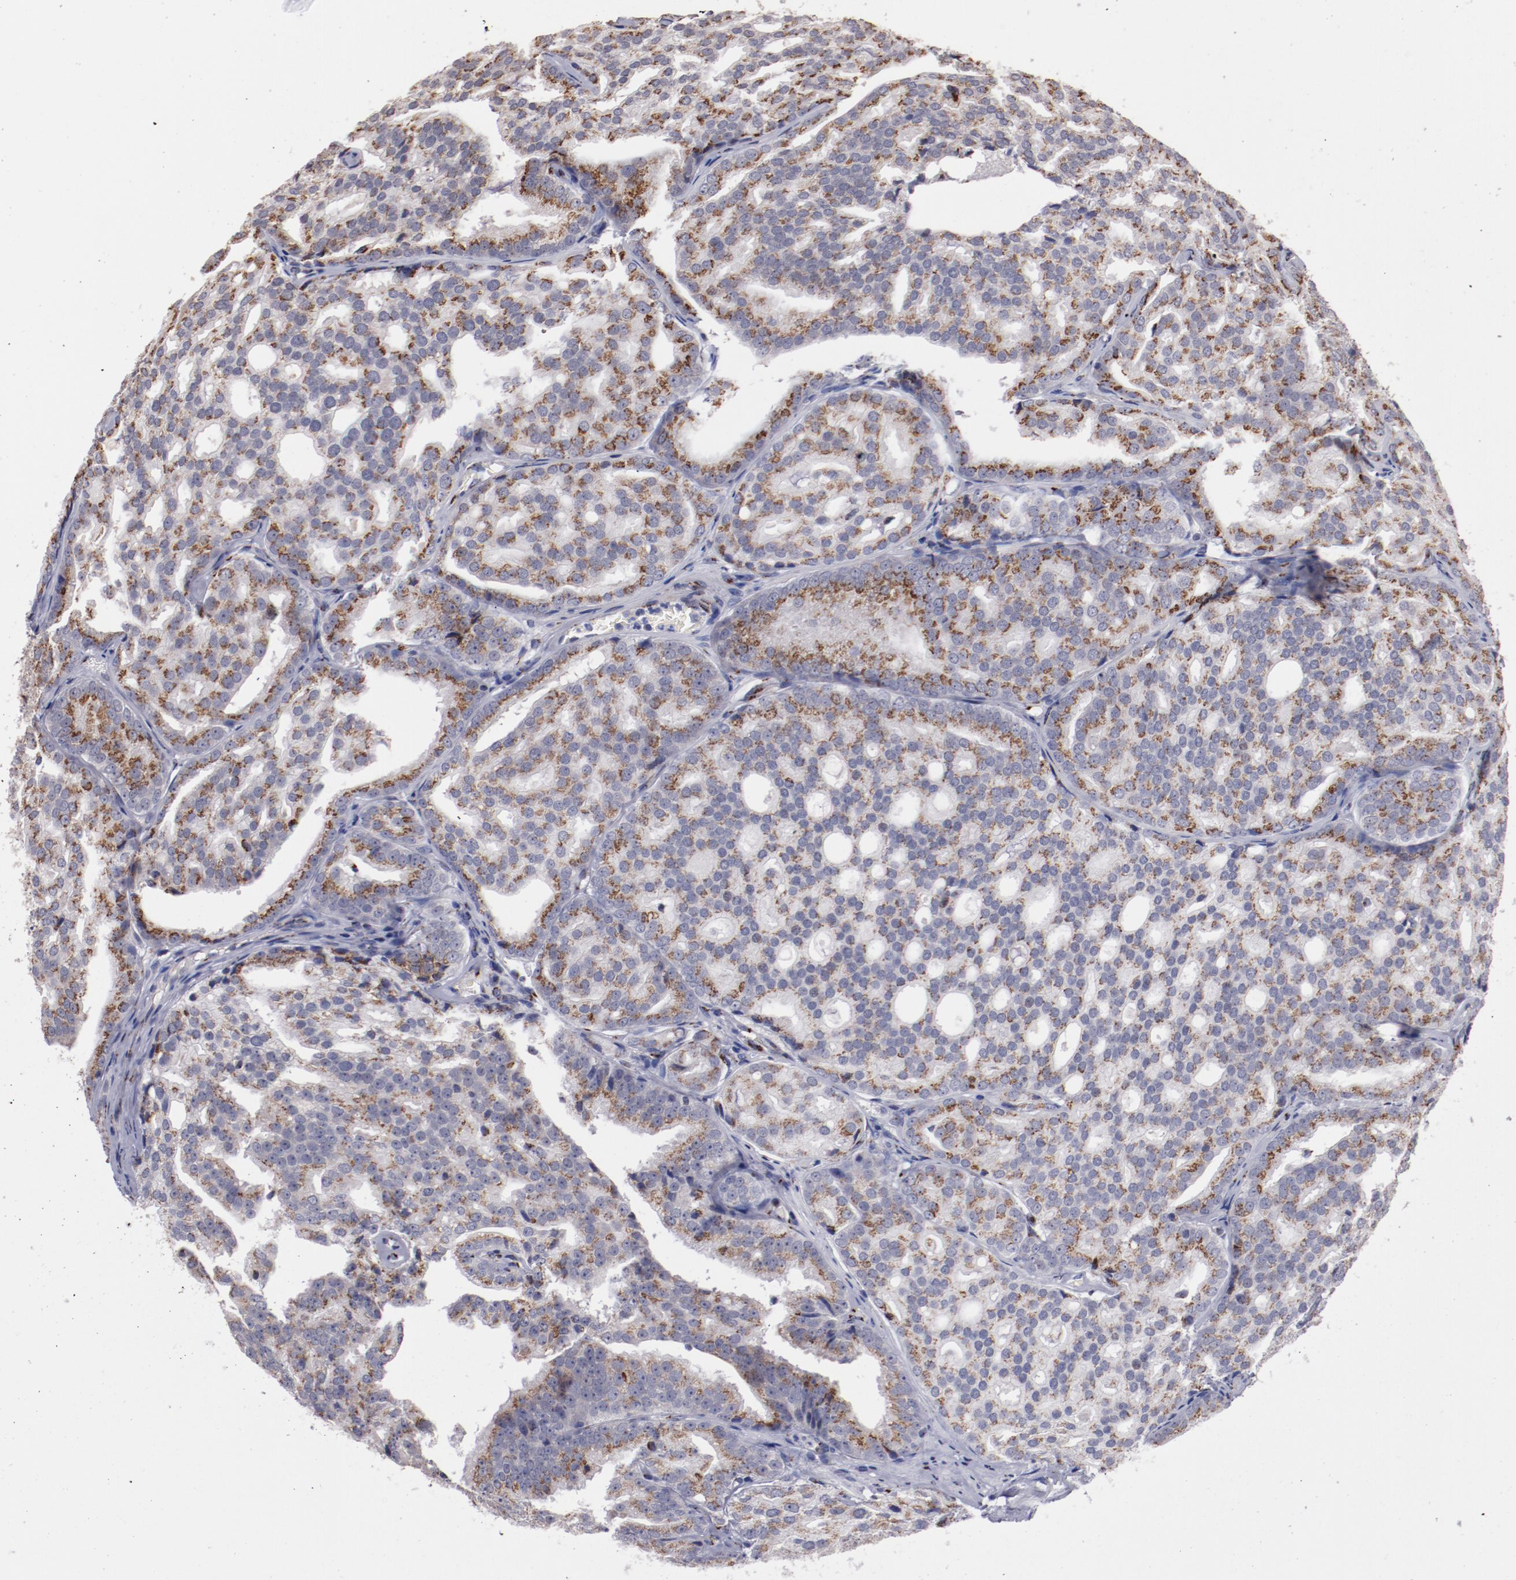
{"staining": {"intensity": "strong", "quantity": ">75%", "location": "cytoplasmic/membranous"}, "tissue": "prostate cancer", "cell_type": "Tumor cells", "image_type": "cancer", "snomed": [{"axis": "morphology", "description": "Adenocarcinoma, High grade"}, {"axis": "topography", "description": "Prostate"}], "caption": "Human prostate adenocarcinoma (high-grade) stained with a brown dye exhibits strong cytoplasmic/membranous positive expression in about >75% of tumor cells.", "gene": "GOLIM4", "patient": {"sex": "male", "age": 64}}